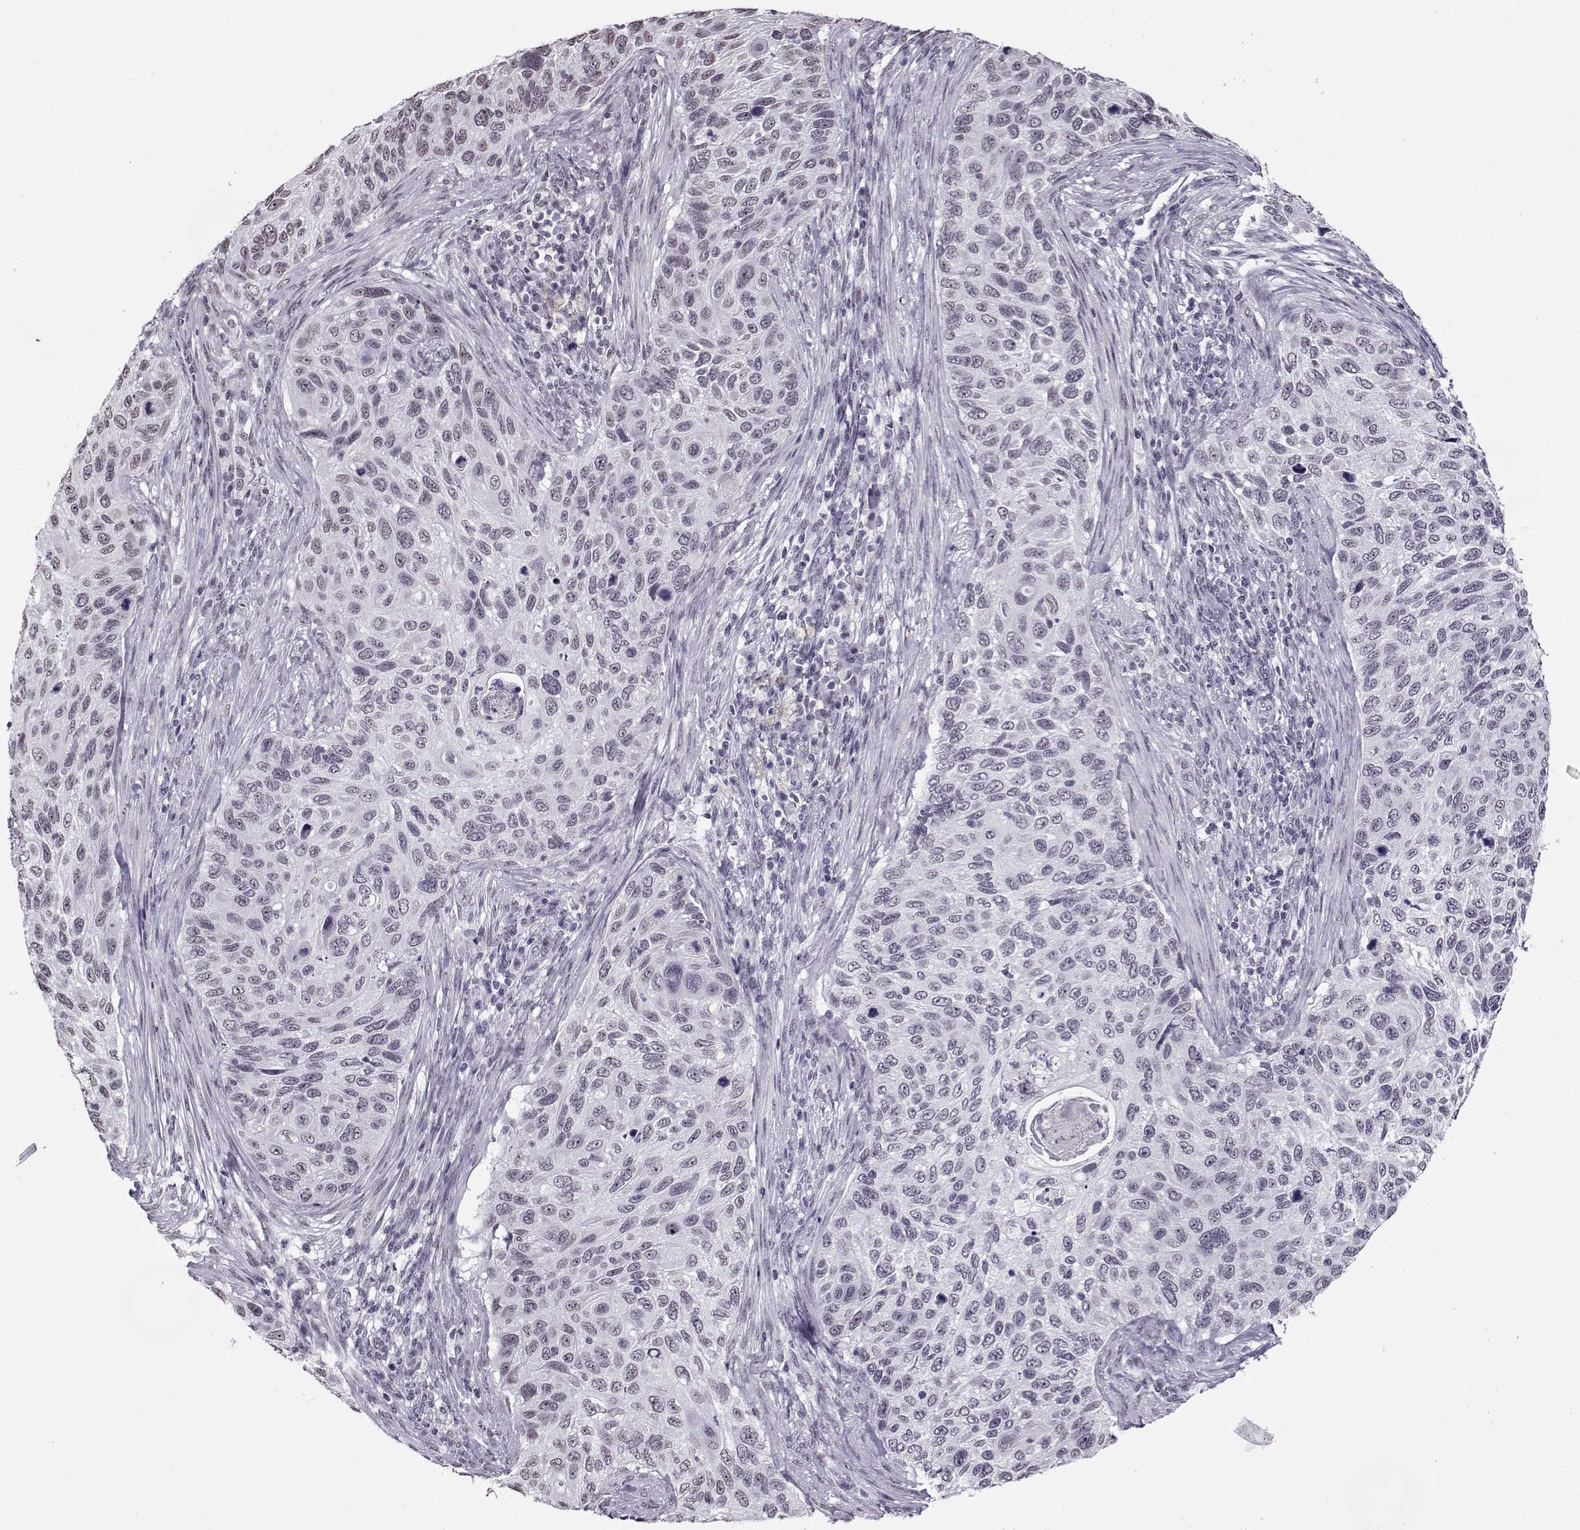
{"staining": {"intensity": "negative", "quantity": "none", "location": "none"}, "tissue": "cervical cancer", "cell_type": "Tumor cells", "image_type": "cancer", "snomed": [{"axis": "morphology", "description": "Squamous cell carcinoma, NOS"}, {"axis": "topography", "description": "Cervix"}], "caption": "This is a photomicrograph of IHC staining of squamous cell carcinoma (cervical), which shows no staining in tumor cells.", "gene": "PRMT8", "patient": {"sex": "female", "age": 70}}